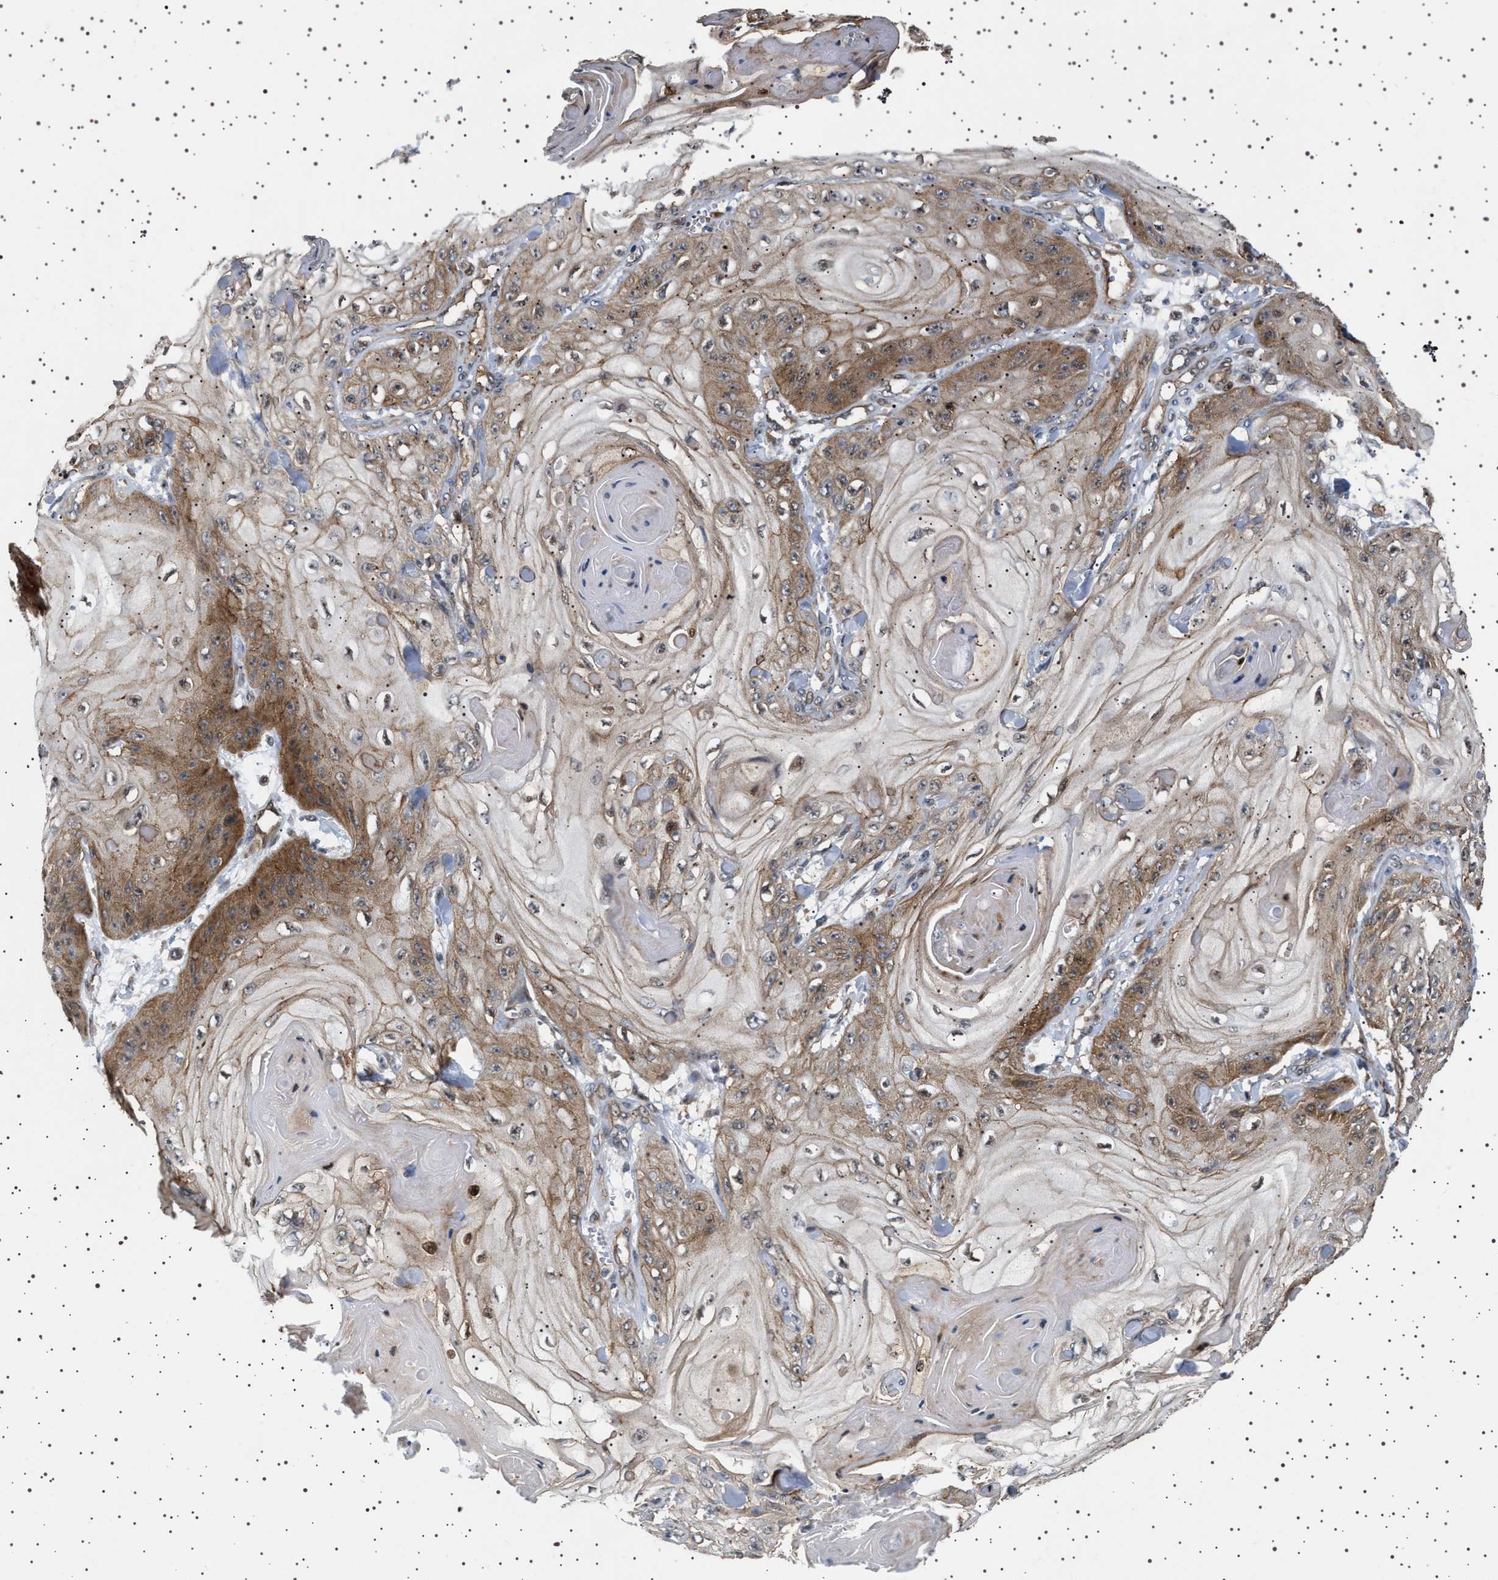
{"staining": {"intensity": "moderate", "quantity": ">75%", "location": "cytoplasmic/membranous"}, "tissue": "skin cancer", "cell_type": "Tumor cells", "image_type": "cancer", "snomed": [{"axis": "morphology", "description": "Squamous cell carcinoma, NOS"}, {"axis": "topography", "description": "Skin"}], "caption": "Immunohistochemical staining of human skin cancer (squamous cell carcinoma) displays medium levels of moderate cytoplasmic/membranous expression in approximately >75% of tumor cells.", "gene": "BAG3", "patient": {"sex": "male", "age": 74}}